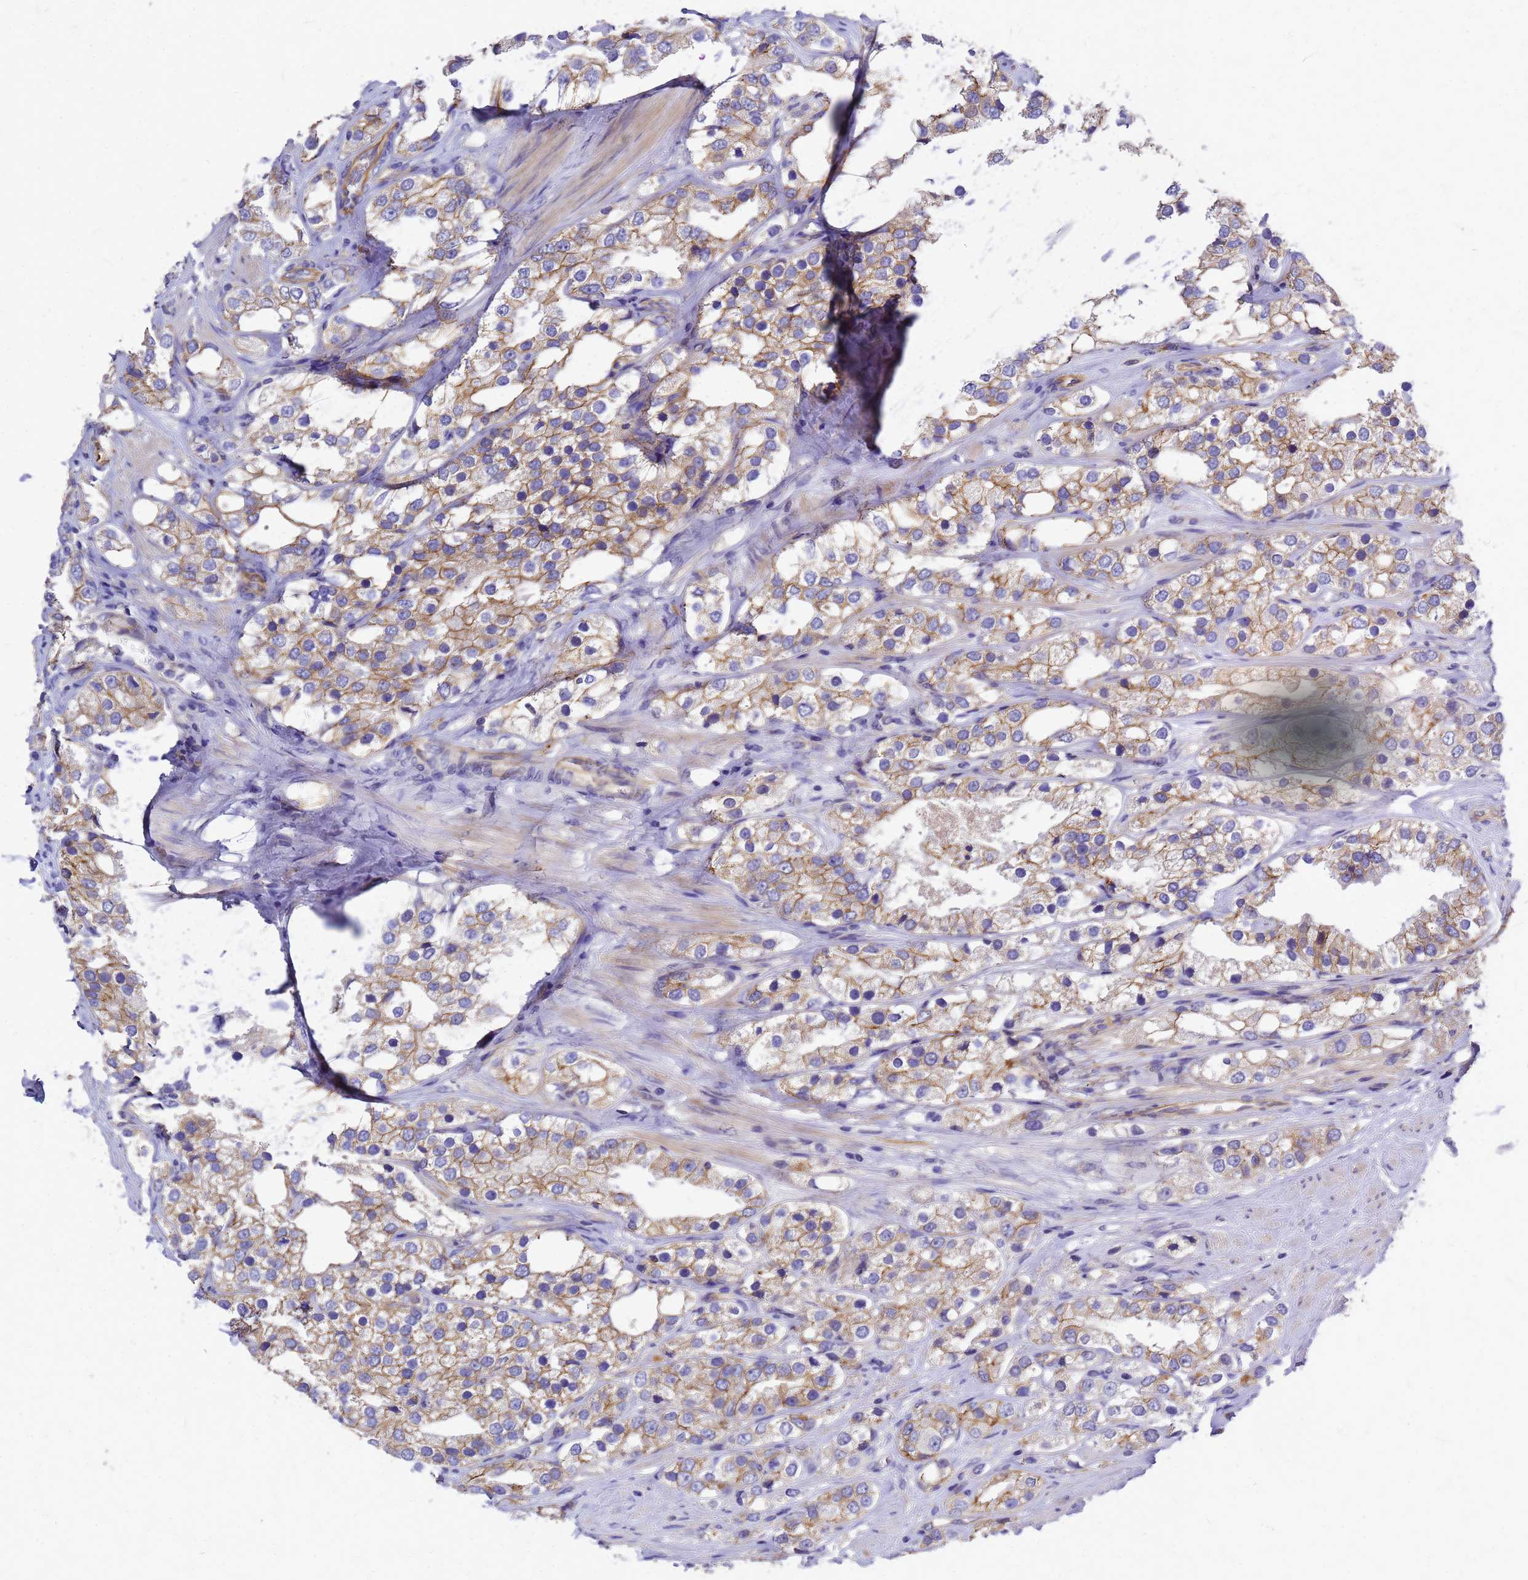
{"staining": {"intensity": "moderate", "quantity": ">75%", "location": "cytoplasmic/membranous"}, "tissue": "prostate cancer", "cell_type": "Tumor cells", "image_type": "cancer", "snomed": [{"axis": "morphology", "description": "Adenocarcinoma, NOS"}, {"axis": "topography", "description": "Prostate"}], "caption": "Protein staining shows moderate cytoplasmic/membranous positivity in approximately >75% of tumor cells in adenocarcinoma (prostate).", "gene": "FBXW5", "patient": {"sex": "male", "age": 79}}